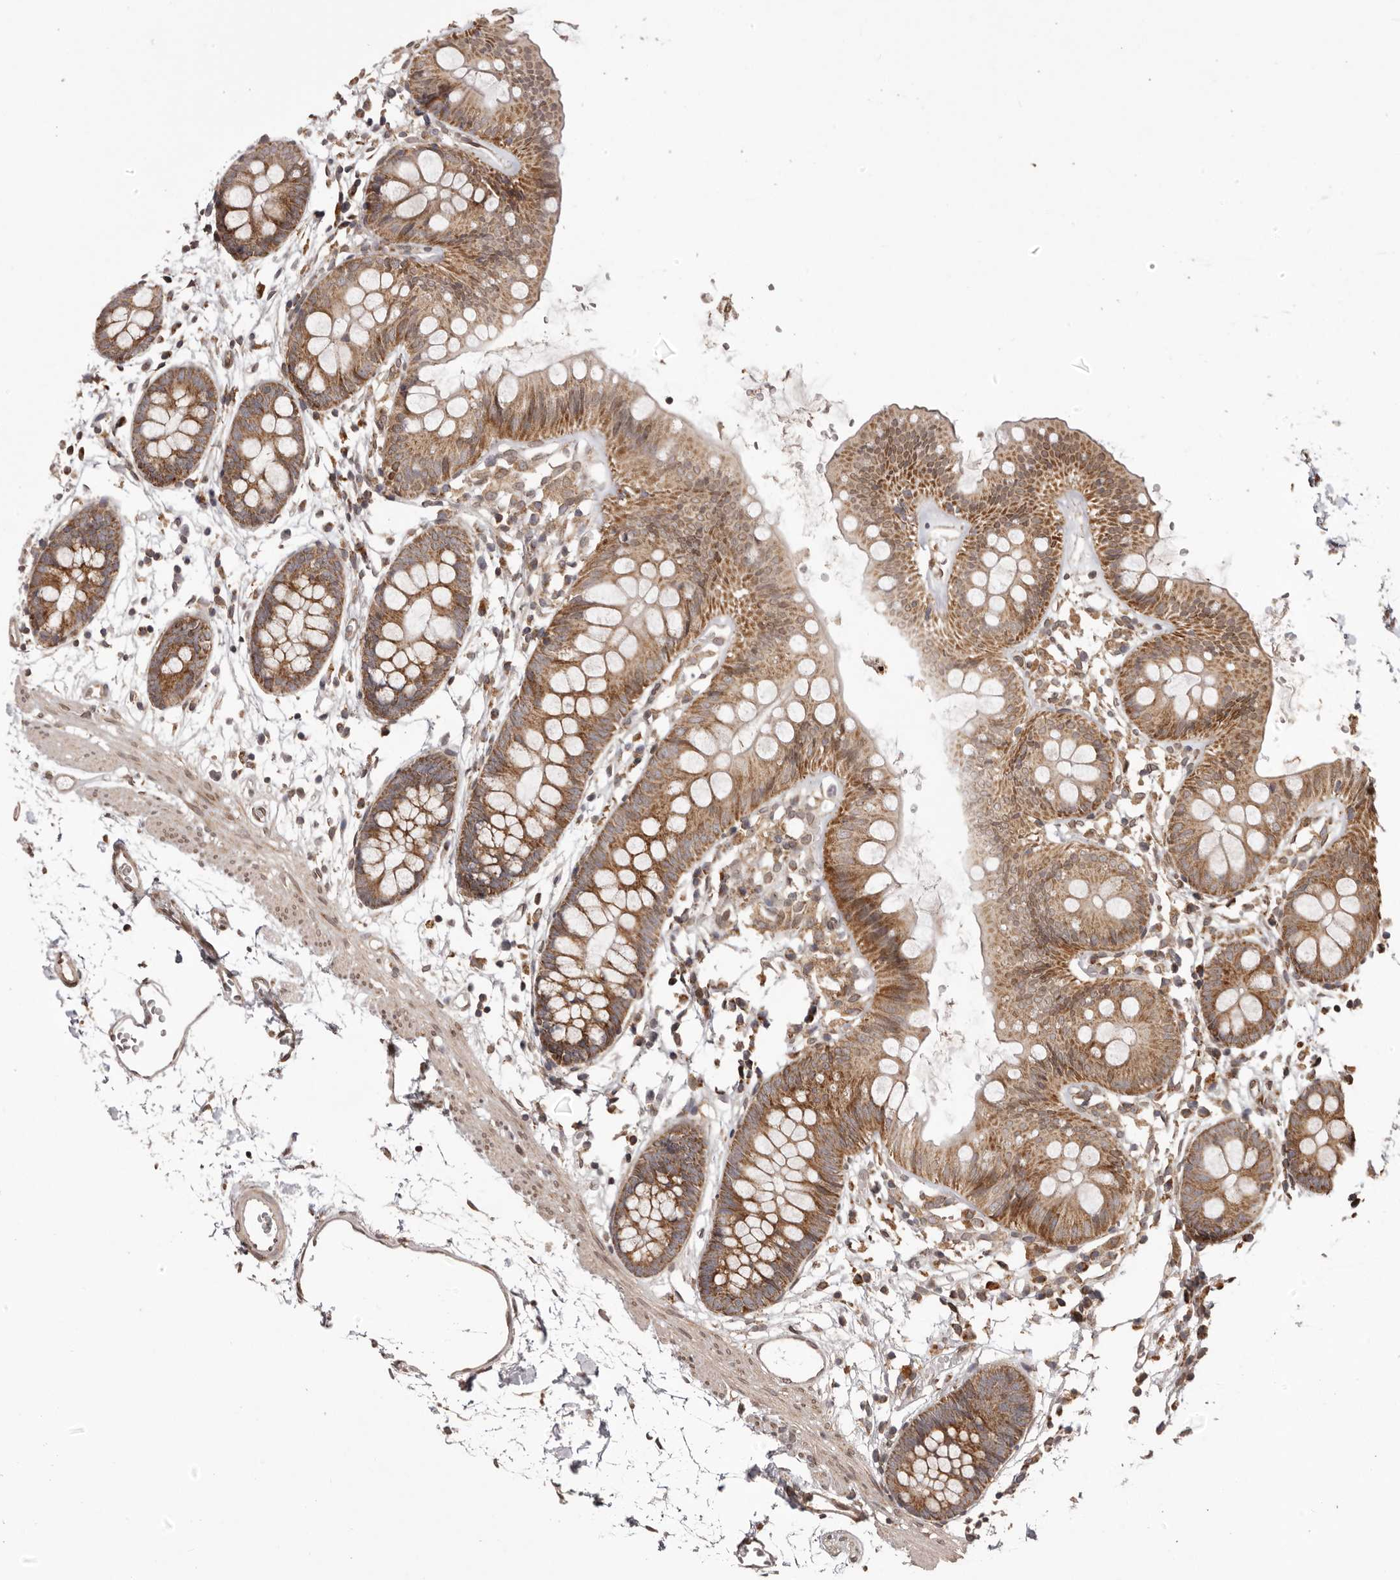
{"staining": {"intensity": "moderate", "quantity": ">75%", "location": "cytoplasmic/membranous"}, "tissue": "colon", "cell_type": "Endothelial cells", "image_type": "normal", "snomed": [{"axis": "morphology", "description": "Normal tissue, NOS"}, {"axis": "topography", "description": "Colon"}], "caption": "This is an image of immunohistochemistry (IHC) staining of unremarkable colon, which shows moderate expression in the cytoplasmic/membranous of endothelial cells.", "gene": "CHRM2", "patient": {"sex": "male", "age": 56}}